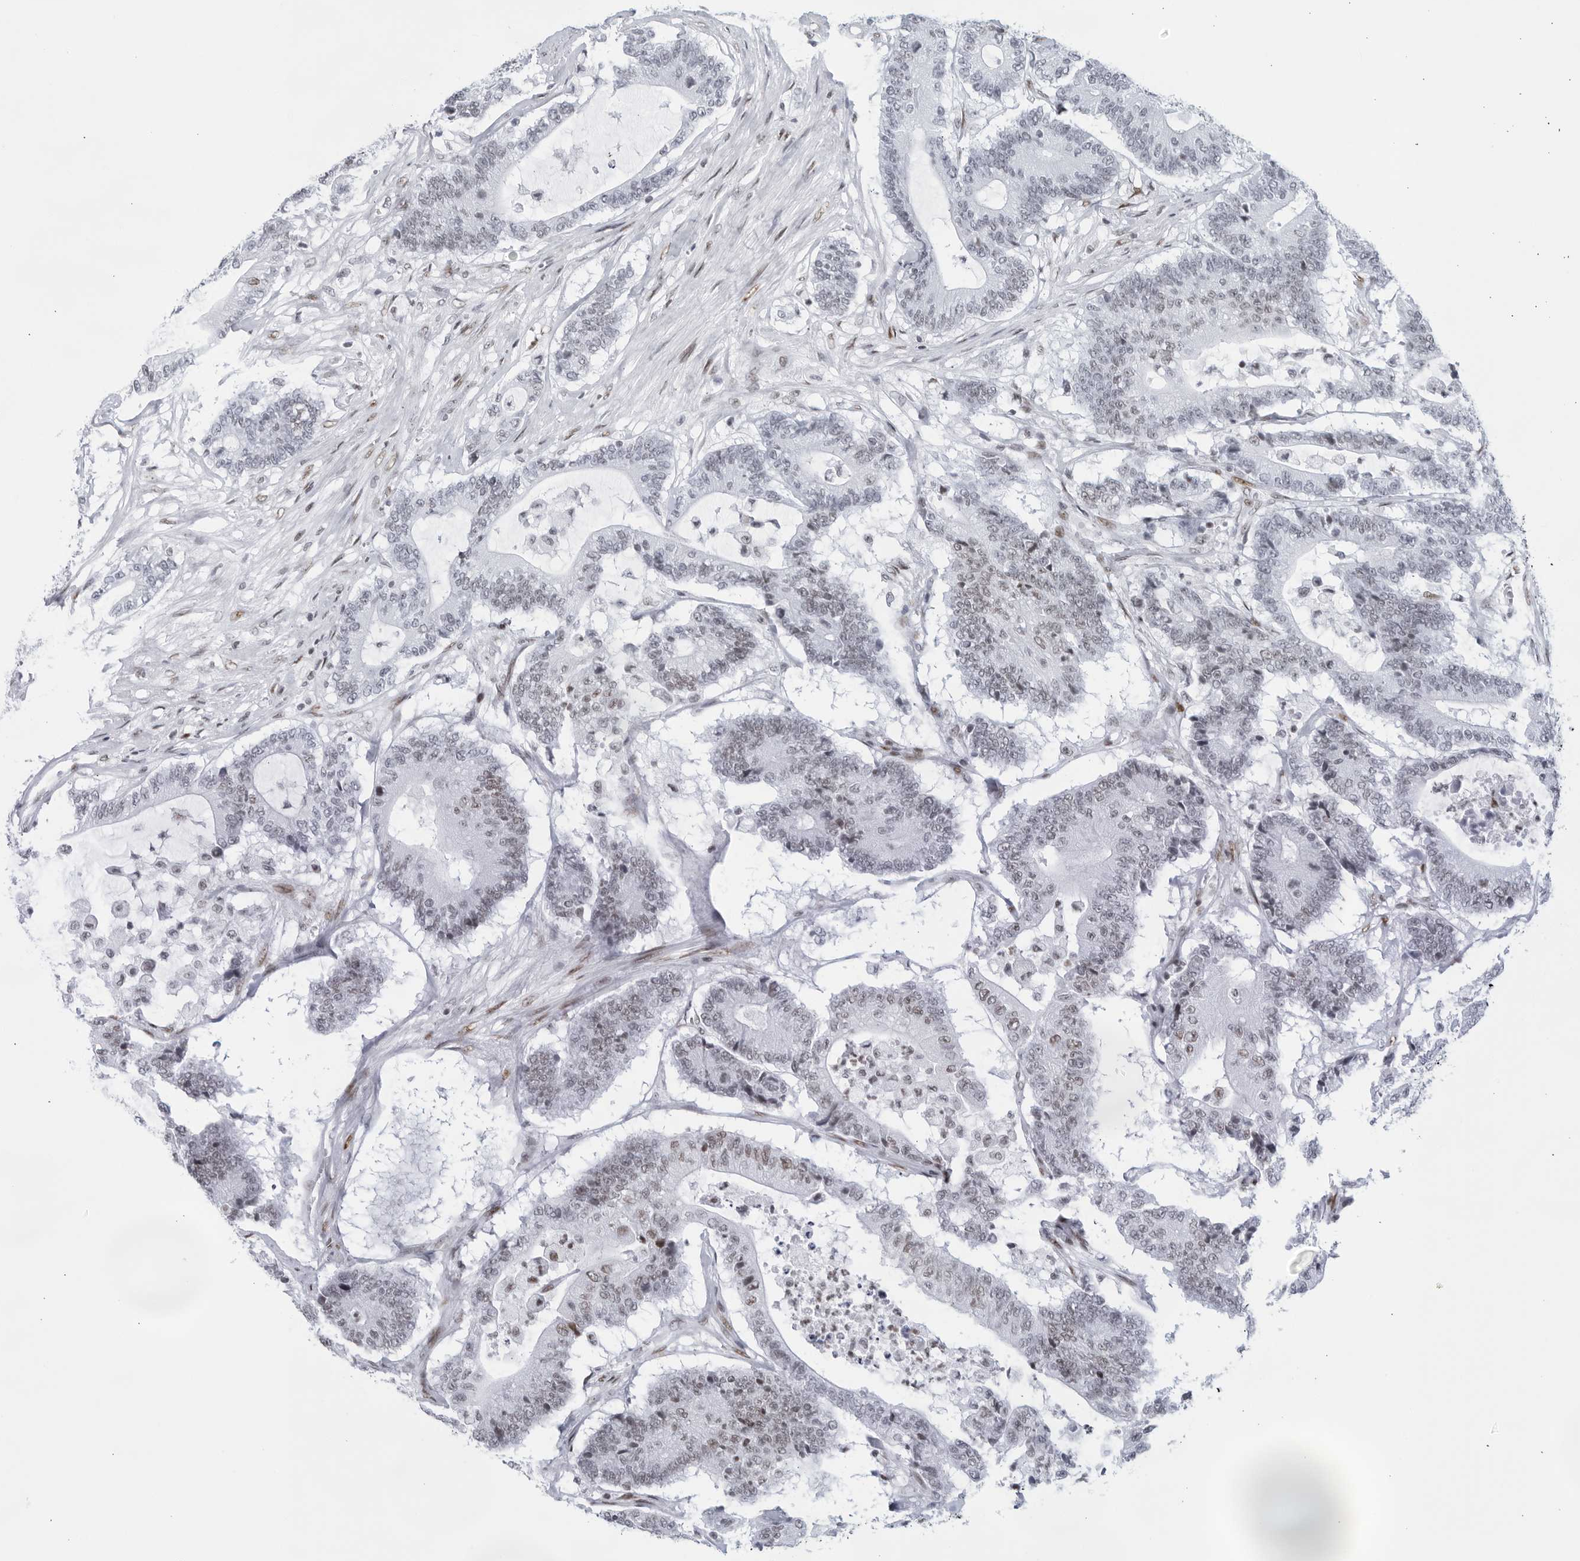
{"staining": {"intensity": "weak", "quantity": "25%-75%", "location": "nuclear"}, "tissue": "colorectal cancer", "cell_type": "Tumor cells", "image_type": "cancer", "snomed": [{"axis": "morphology", "description": "Adenocarcinoma, NOS"}, {"axis": "topography", "description": "Colon"}], "caption": "Colorectal adenocarcinoma stained with a protein marker reveals weak staining in tumor cells.", "gene": "HP1BP3", "patient": {"sex": "female", "age": 84}}